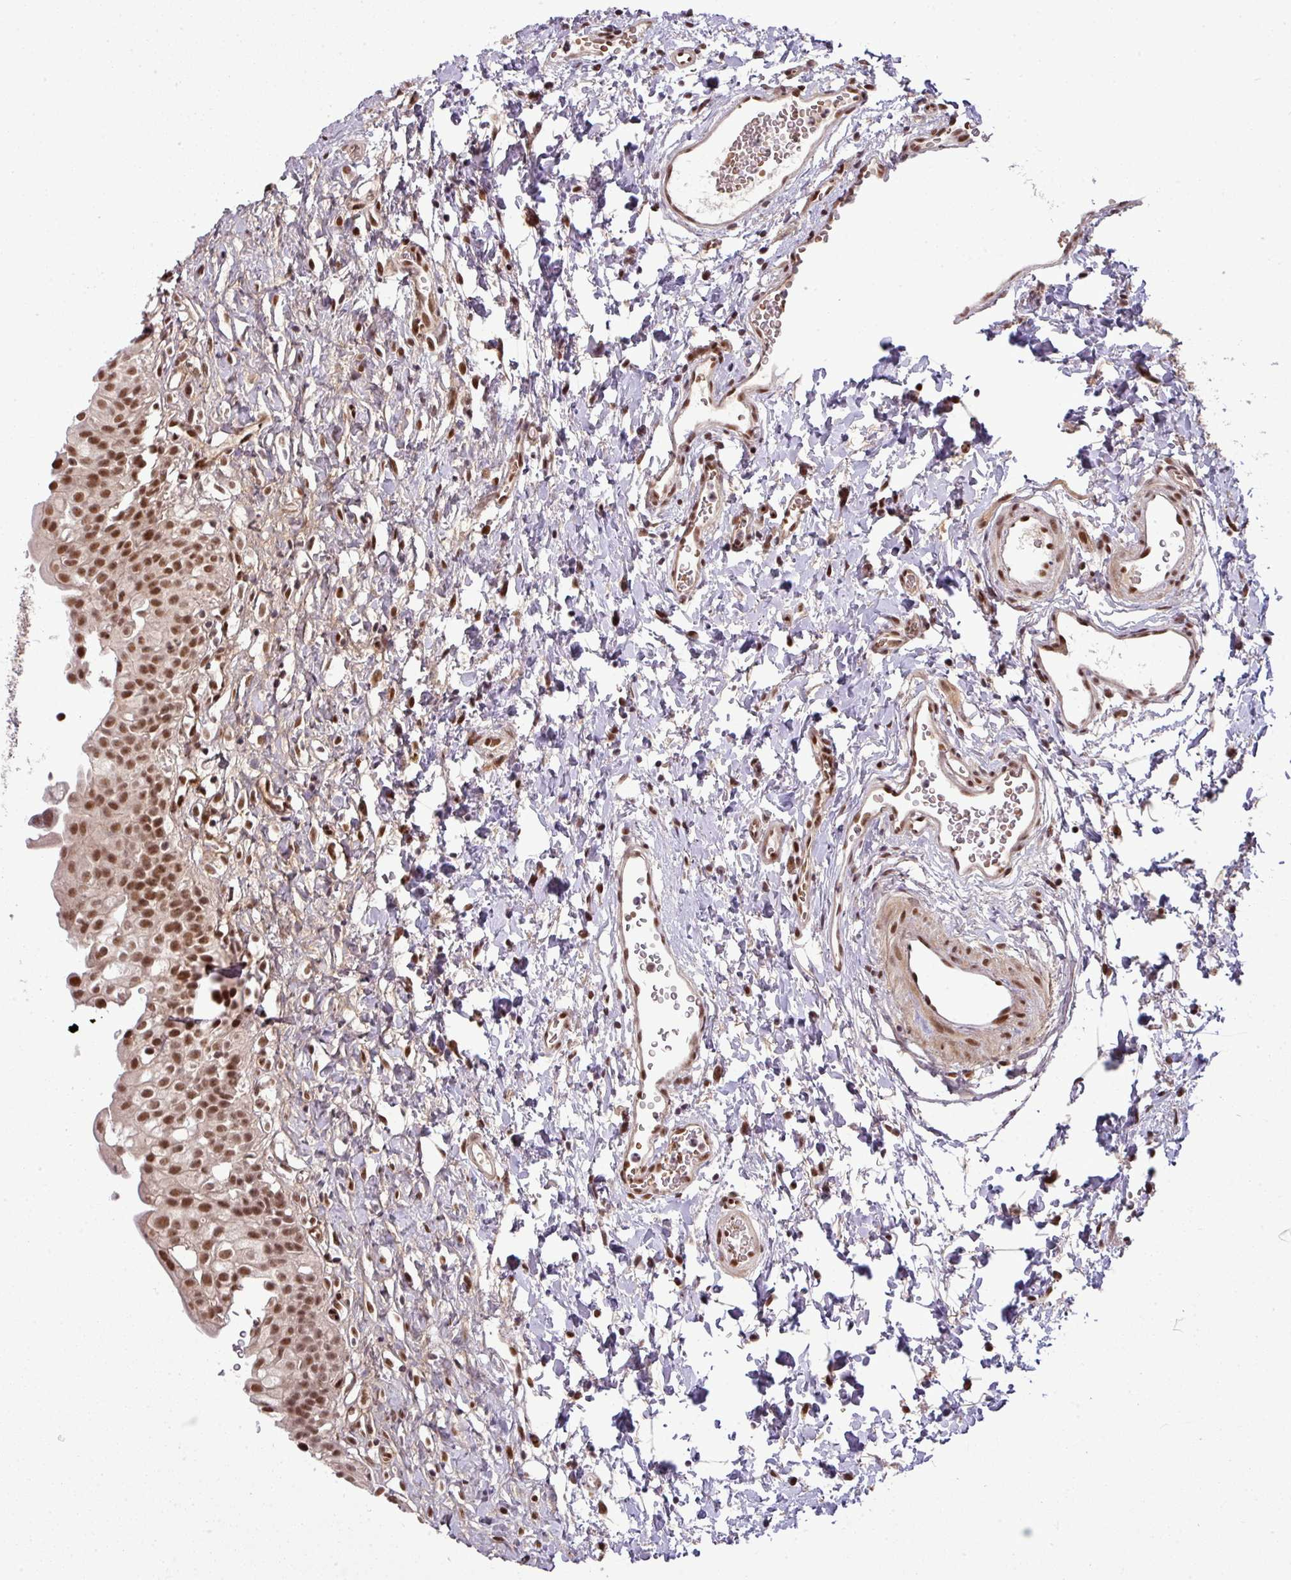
{"staining": {"intensity": "strong", "quantity": ">75%", "location": "nuclear"}, "tissue": "urinary bladder", "cell_type": "Urothelial cells", "image_type": "normal", "snomed": [{"axis": "morphology", "description": "Normal tissue, NOS"}, {"axis": "topography", "description": "Urinary bladder"}], "caption": "An immunohistochemistry micrograph of unremarkable tissue is shown. Protein staining in brown labels strong nuclear positivity in urinary bladder within urothelial cells.", "gene": "CIC", "patient": {"sex": "male", "age": 51}}